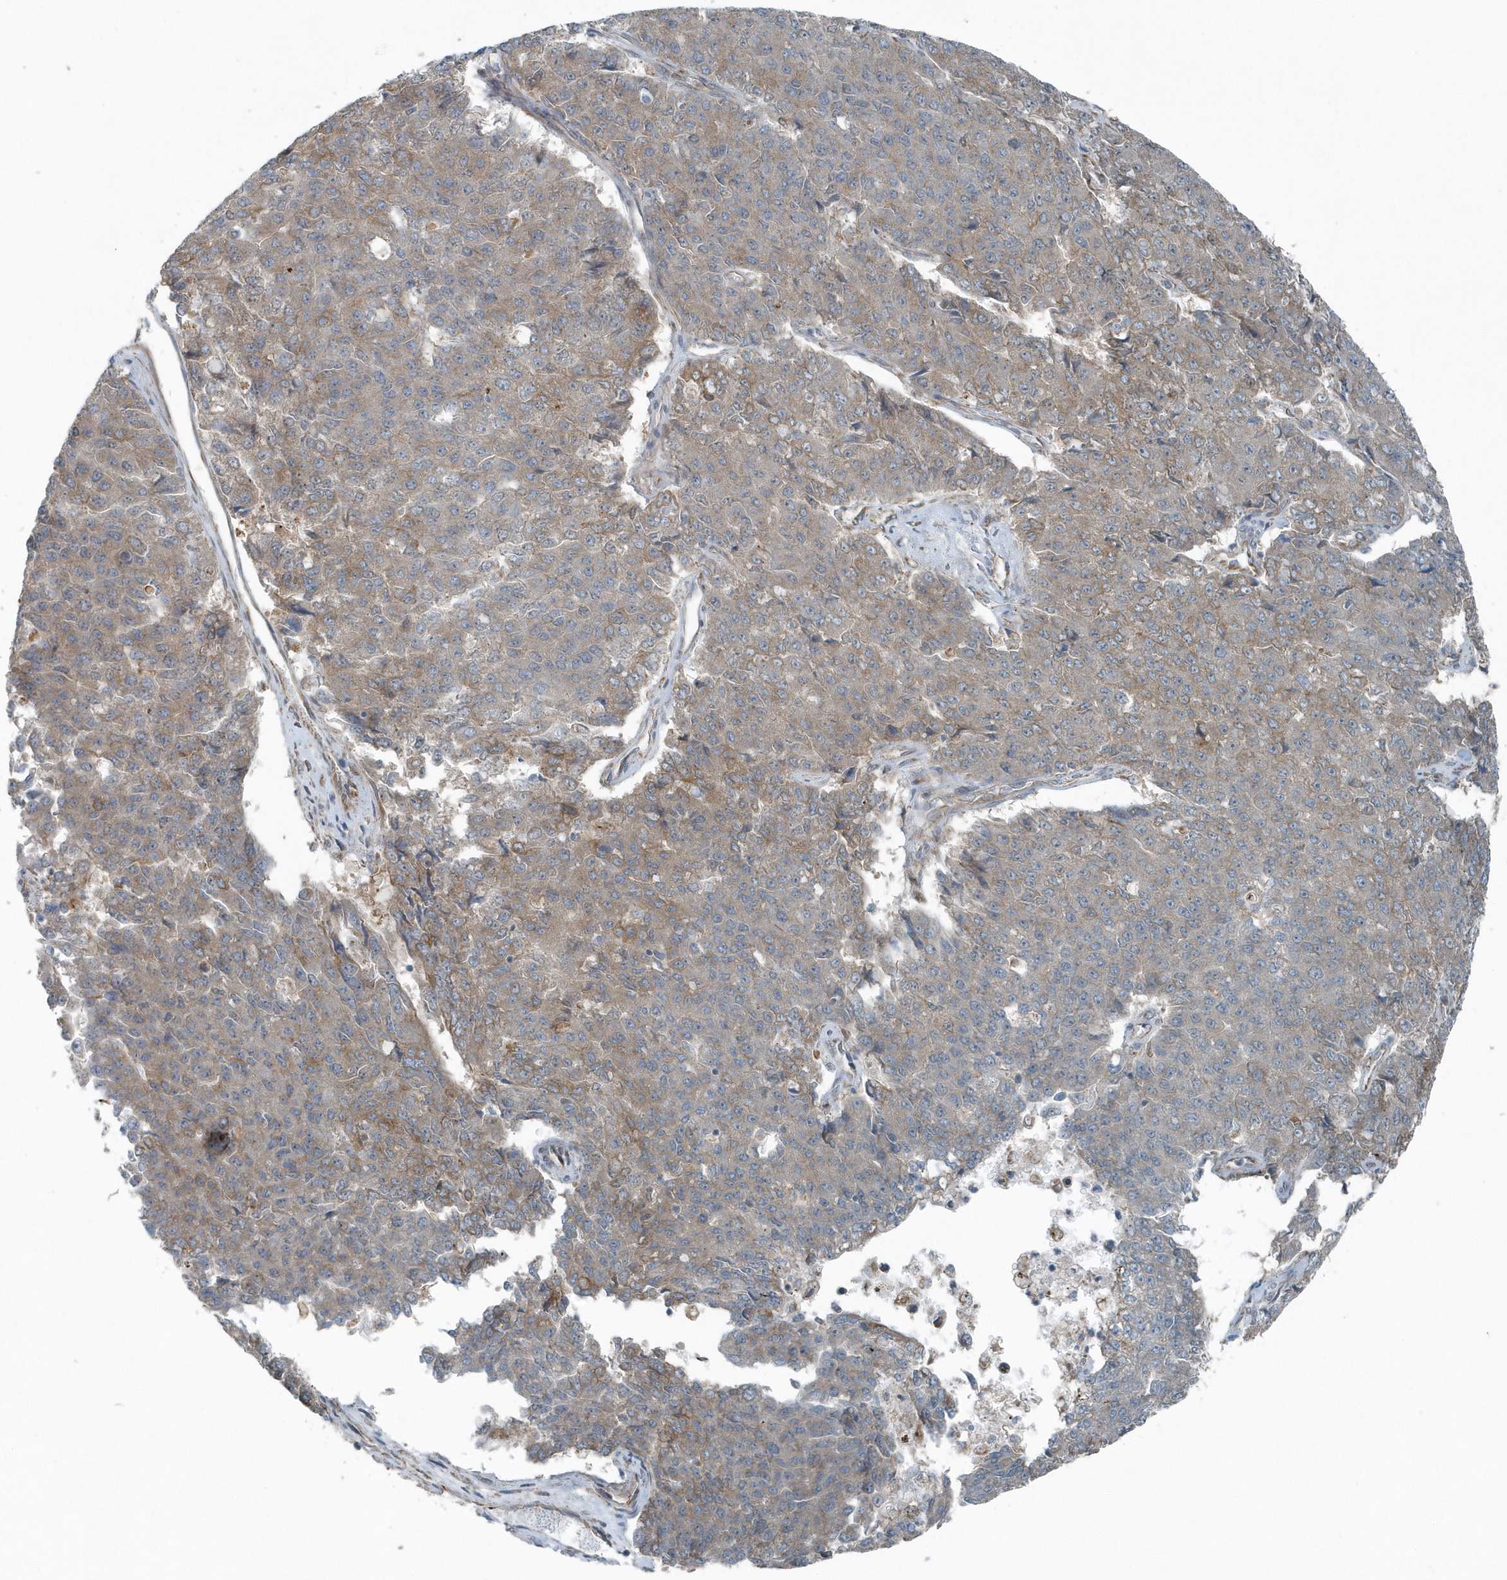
{"staining": {"intensity": "weak", "quantity": "25%-75%", "location": "cytoplasmic/membranous"}, "tissue": "pancreatic cancer", "cell_type": "Tumor cells", "image_type": "cancer", "snomed": [{"axis": "morphology", "description": "Adenocarcinoma, NOS"}, {"axis": "topography", "description": "Pancreas"}], "caption": "This image exhibits pancreatic cancer stained with IHC to label a protein in brown. The cytoplasmic/membranous of tumor cells show weak positivity for the protein. Nuclei are counter-stained blue.", "gene": "GCC2", "patient": {"sex": "male", "age": 50}}